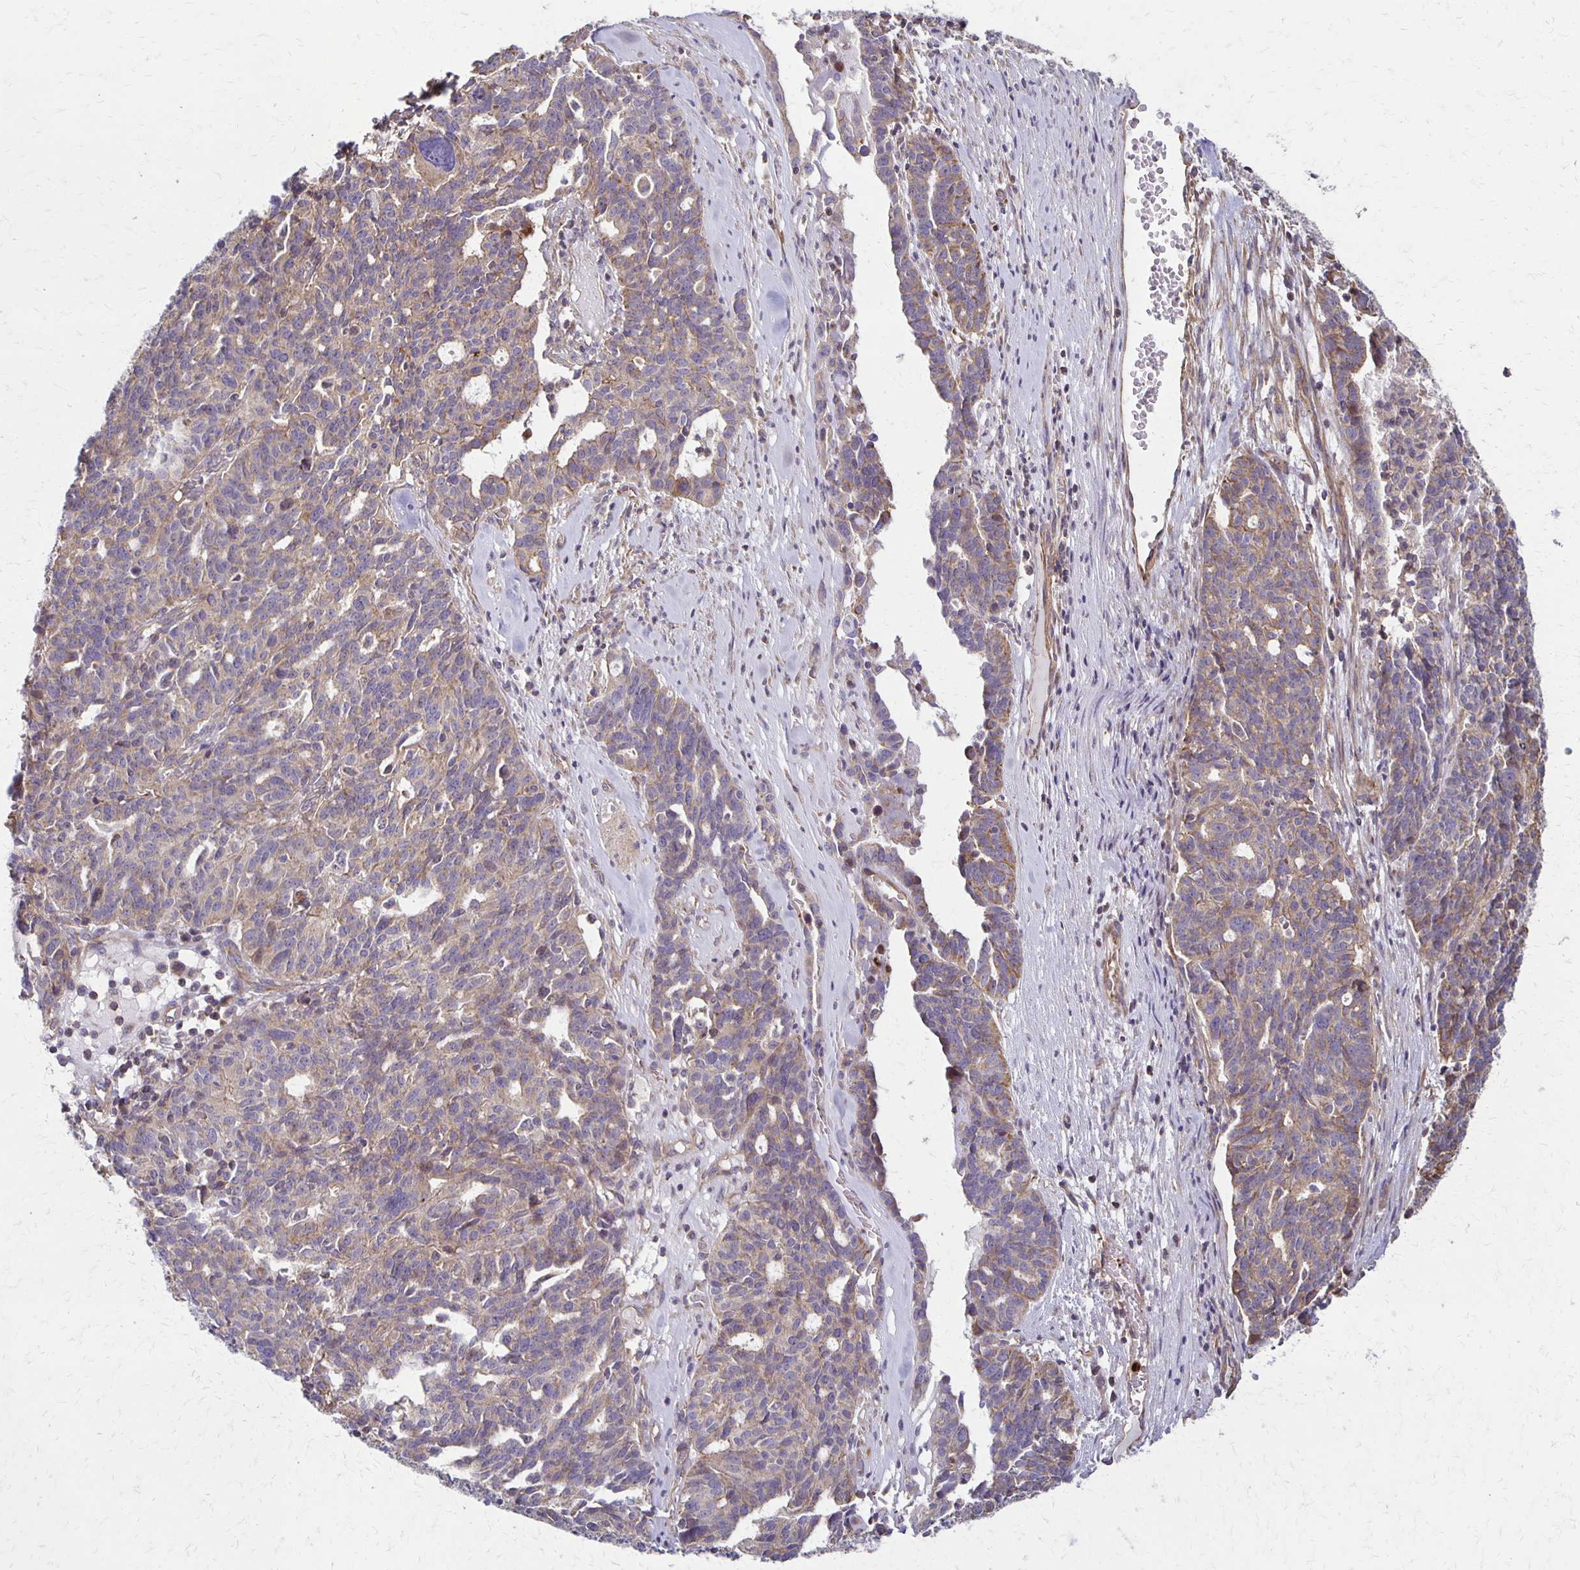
{"staining": {"intensity": "moderate", "quantity": "25%-75%", "location": "cytoplasmic/membranous"}, "tissue": "ovarian cancer", "cell_type": "Tumor cells", "image_type": "cancer", "snomed": [{"axis": "morphology", "description": "Cystadenocarcinoma, serous, NOS"}, {"axis": "topography", "description": "Ovary"}], "caption": "Ovarian cancer (serous cystadenocarcinoma) stained with a protein marker shows moderate staining in tumor cells.", "gene": "EIF4EBP2", "patient": {"sex": "female", "age": 59}}